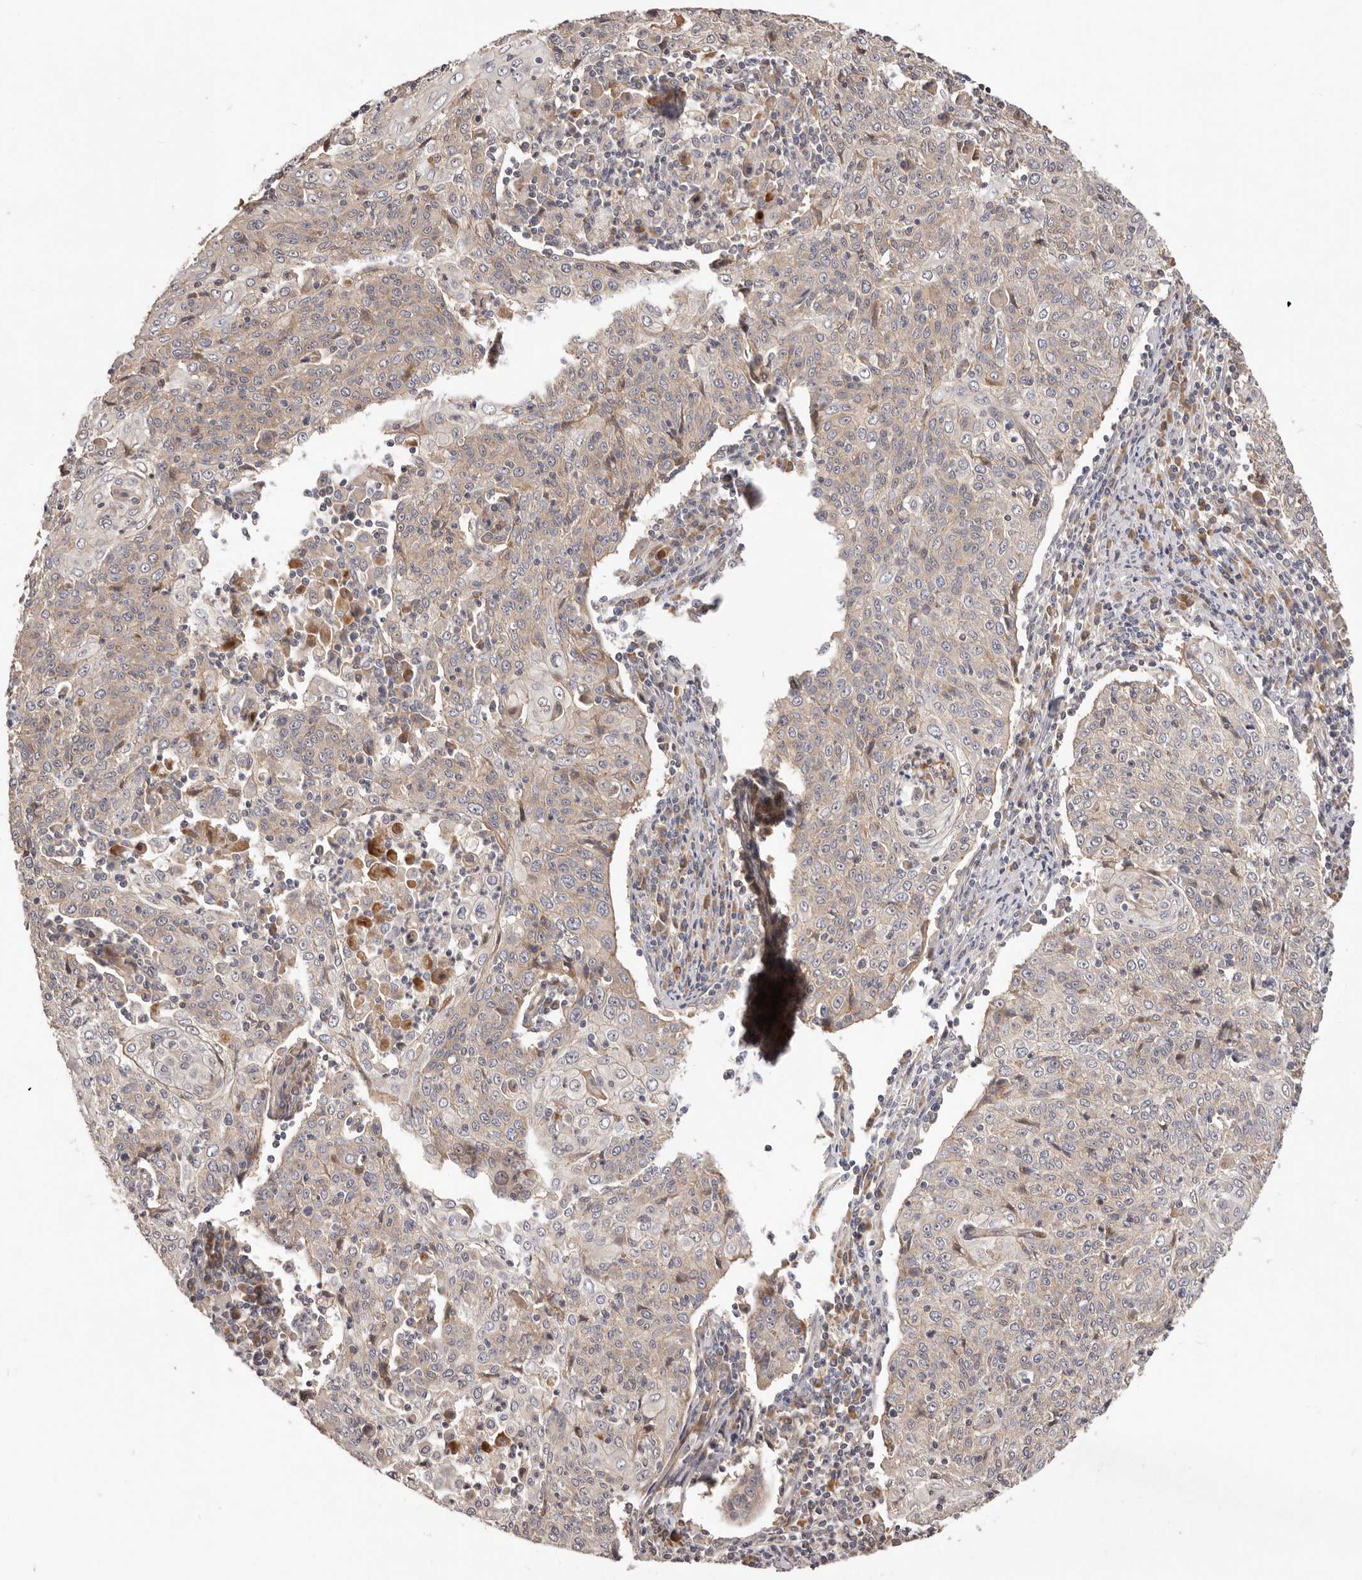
{"staining": {"intensity": "weak", "quantity": "<25%", "location": "cytoplasmic/membranous"}, "tissue": "cervical cancer", "cell_type": "Tumor cells", "image_type": "cancer", "snomed": [{"axis": "morphology", "description": "Squamous cell carcinoma, NOS"}, {"axis": "topography", "description": "Cervix"}], "caption": "Immunohistochemistry photomicrograph of neoplastic tissue: human cervical cancer (squamous cell carcinoma) stained with DAB (3,3'-diaminobenzidine) exhibits no significant protein expression in tumor cells.", "gene": "DOP1A", "patient": {"sex": "female", "age": 48}}